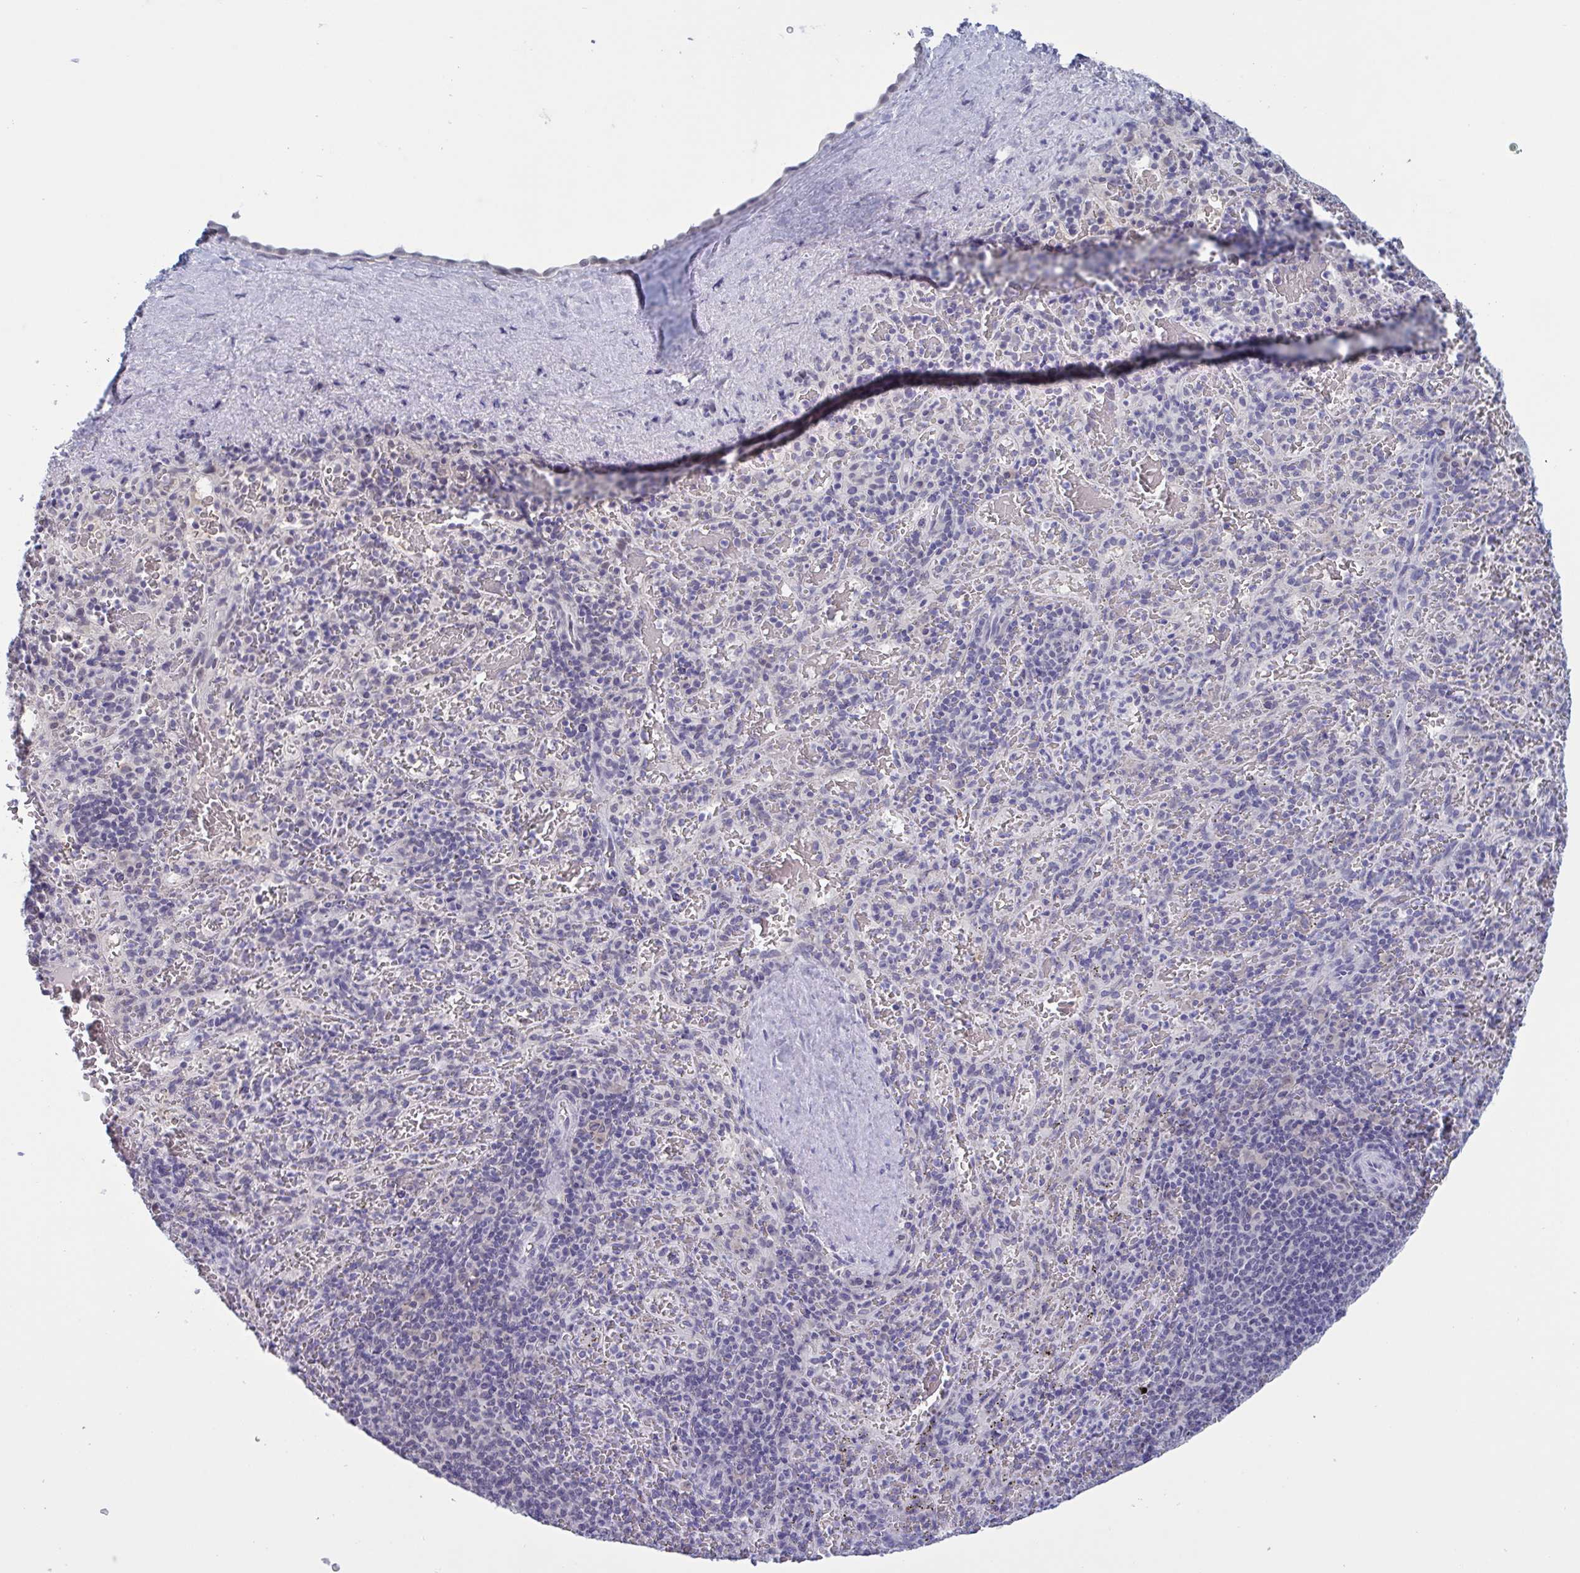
{"staining": {"intensity": "negative", "quantity": "none", "location": "none"}, "tissue": "spleen", "cell_type": "Cells in red pulp", "image_type": "normal", "snomed": [{"axis": "morphology", "description": "Normal tissue, NOS"}, {"axis": "topography", "description": "Spleen"}], "caption": "IHC of normal spleen exhibits no expression in cells in red pulp. (Stains: DAB IHC with hematoxylin counter stain, Microscopy: brightfield microscopy at high magnification).", "gene": "SERPINB13", "patient": {"sex": "male", "age": 57}}